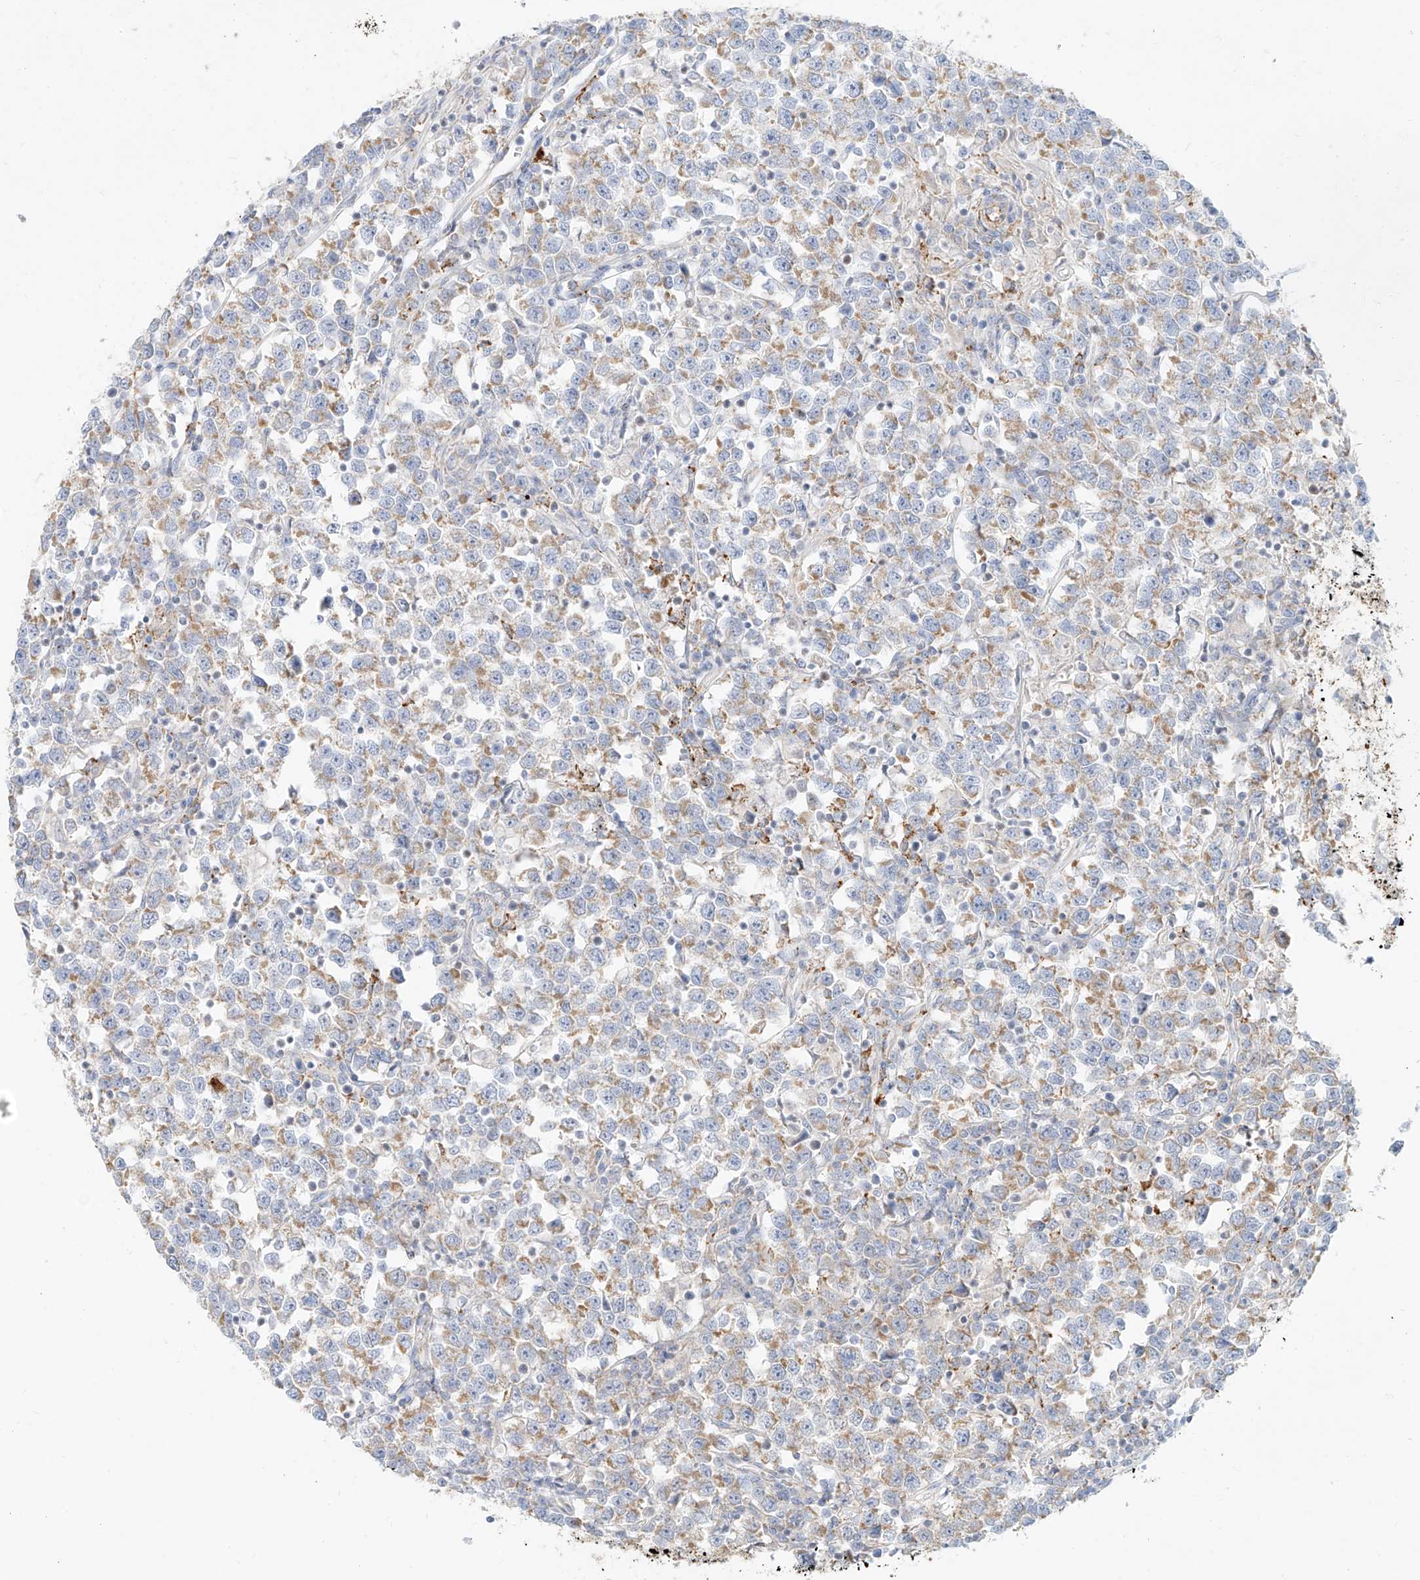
{"staining": {"intensity": "moderate", "quantity": "<25%", "location": "cytoplasmic/membranous"}, "tissue": "testis cancer", "cell_type": "Tumor cells", "image_type": "cancer", "snomed": [{"axis": "morphology", "description": "Normal tissue, NOS"}, {"axis": "morphology", "description": "Seminoma, NOS"}, {"axis": "topography", "description": "Testis"}], "caption": "This image demonstrates immunohistochemistry (IHC) staining of testis cancer (seminoma), with low moderate cytoplasmic/membranous positivity in about <25% of tumor cells.", "gene": "OCSTAMP", "patient": {"sex": "male", "age": 43}}